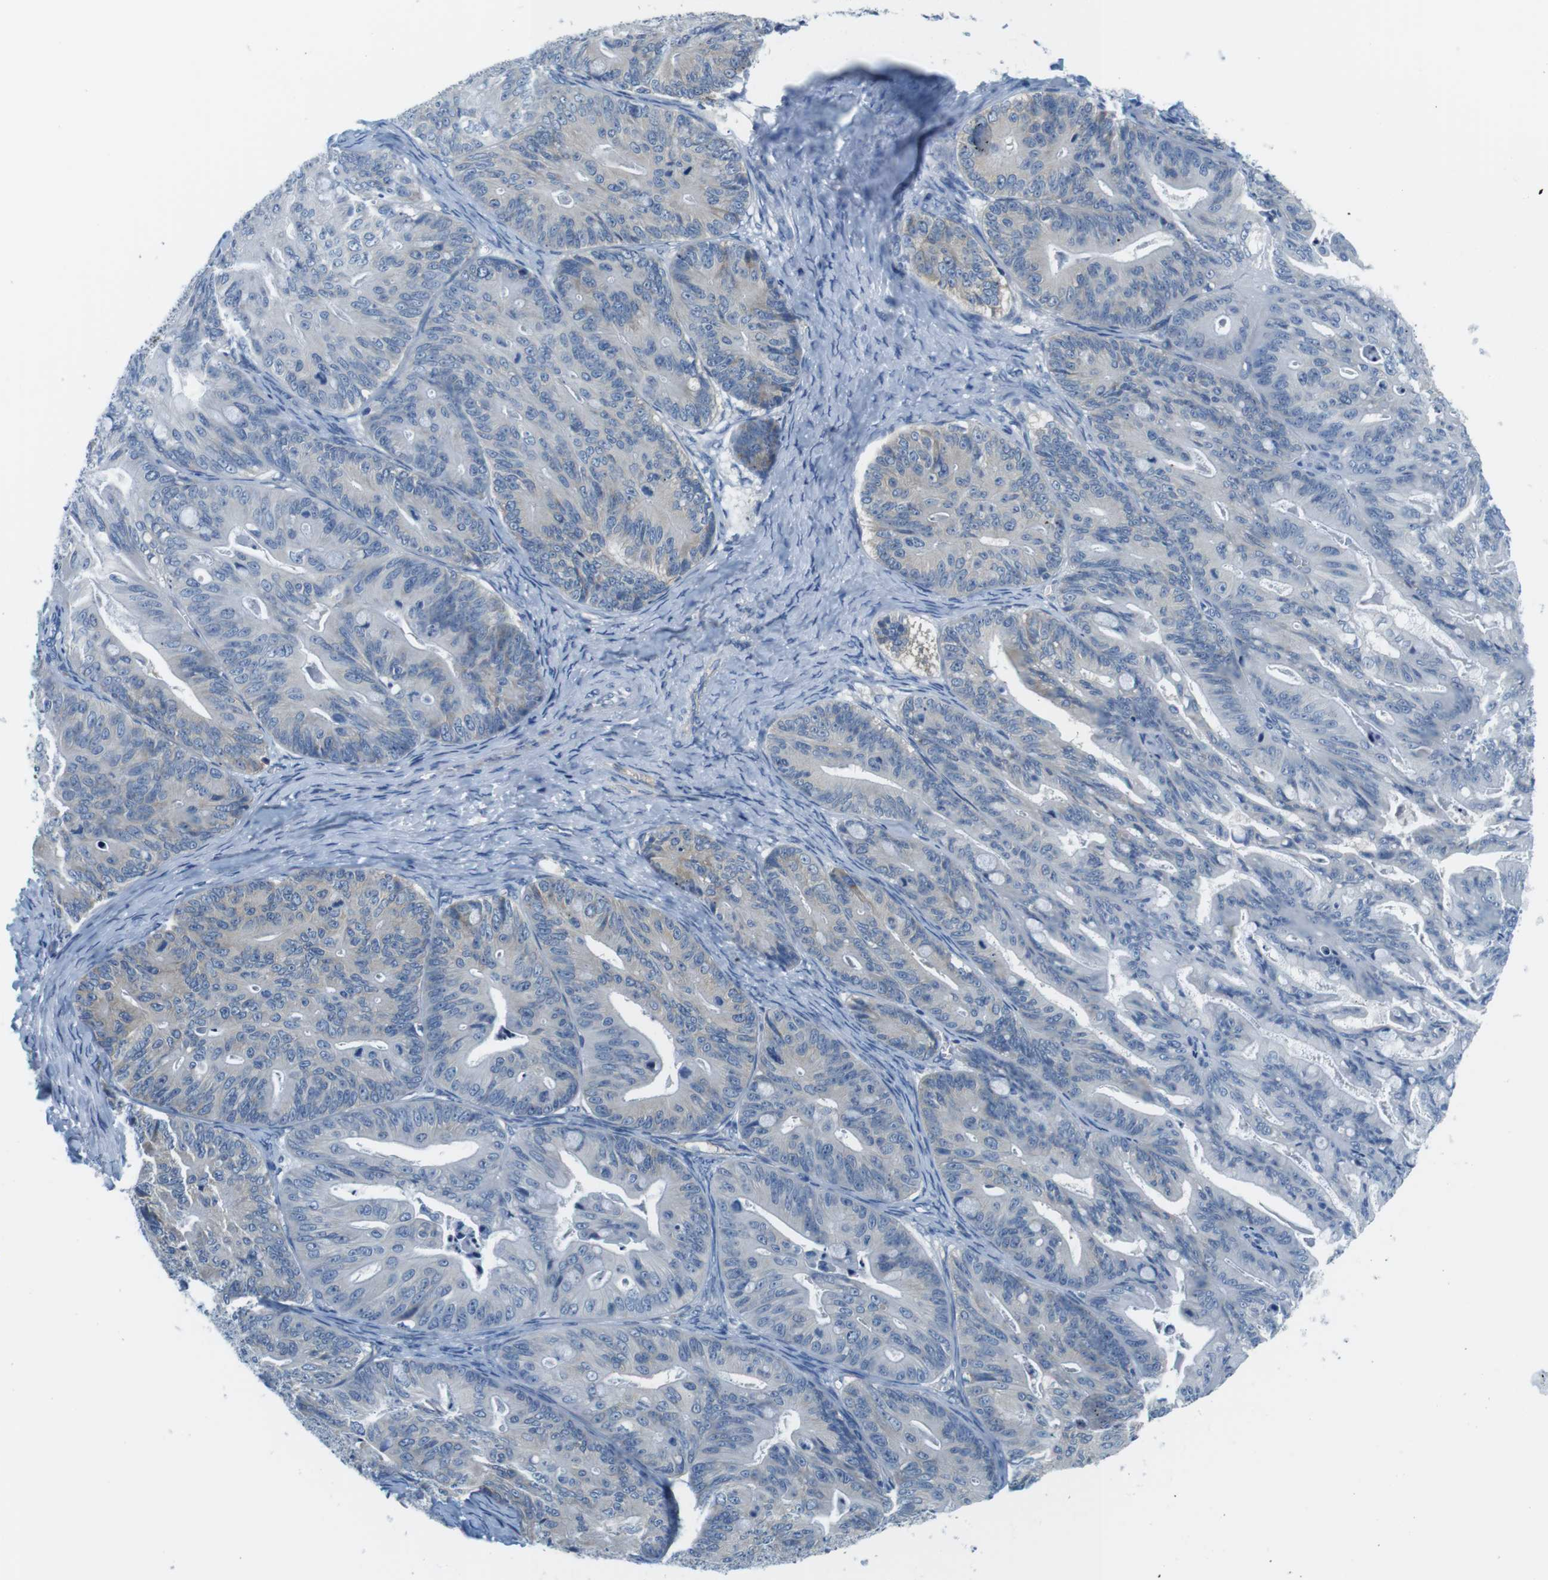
{"staining": {"intensity": "weak", "quantity": "<25%", "location": "cytoplasmic/membranous"}, "tissue": "ovarian cancer", "cell_type": "Tumor cells", "image_type": "cancer", "snomed": [{"axis": "morphology", "description": "Cystadenocarcinoma, mucinous, NOS"}, {"axis": "topography", "description": "Ovary"}], "caption": "This is an IHC micrograph of ovarian mucinous cystadenocarcinoma. There is no staining in tumor cells.", "gene": "EIF2B5", "patient": {"sex": "female", "age": 37}}